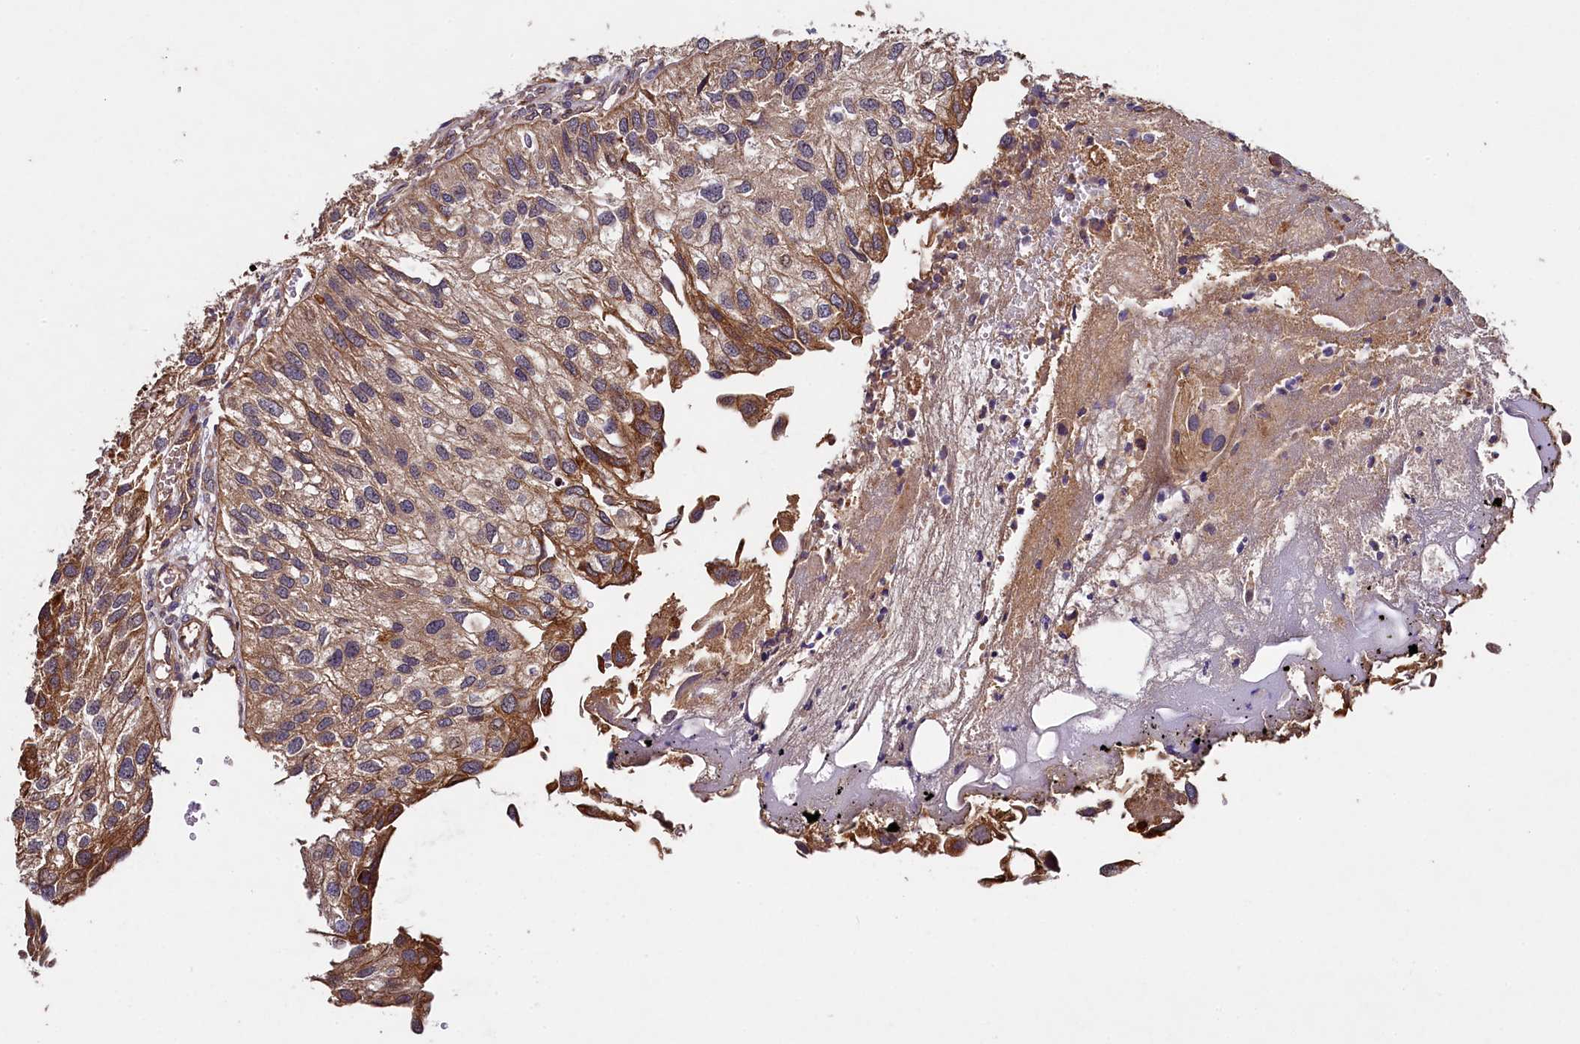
{"staining": {"intensity": "moderate", "quantity": "25%-75%", "location": "cytoplasmic/membranous"}, "tissue": "urothelial cancer", "cell_type": "Tumor cells", "image_type": "cancer", "snomed": [{"axis": "morphology", "description": "Urothelial carcinoma, Low grade"}, {"axis": "topography", "description": "Urinary bladder"}], "caption": "There is medium levels of moderate cytoplasmic/membranous staining in tumor cells of urothelial carcinoma (low-grade), as demonstrated by immunohistochemical staining (brown color).", "gene": "CCDC102A", "patient": {"sex": "female", "age": 89}}